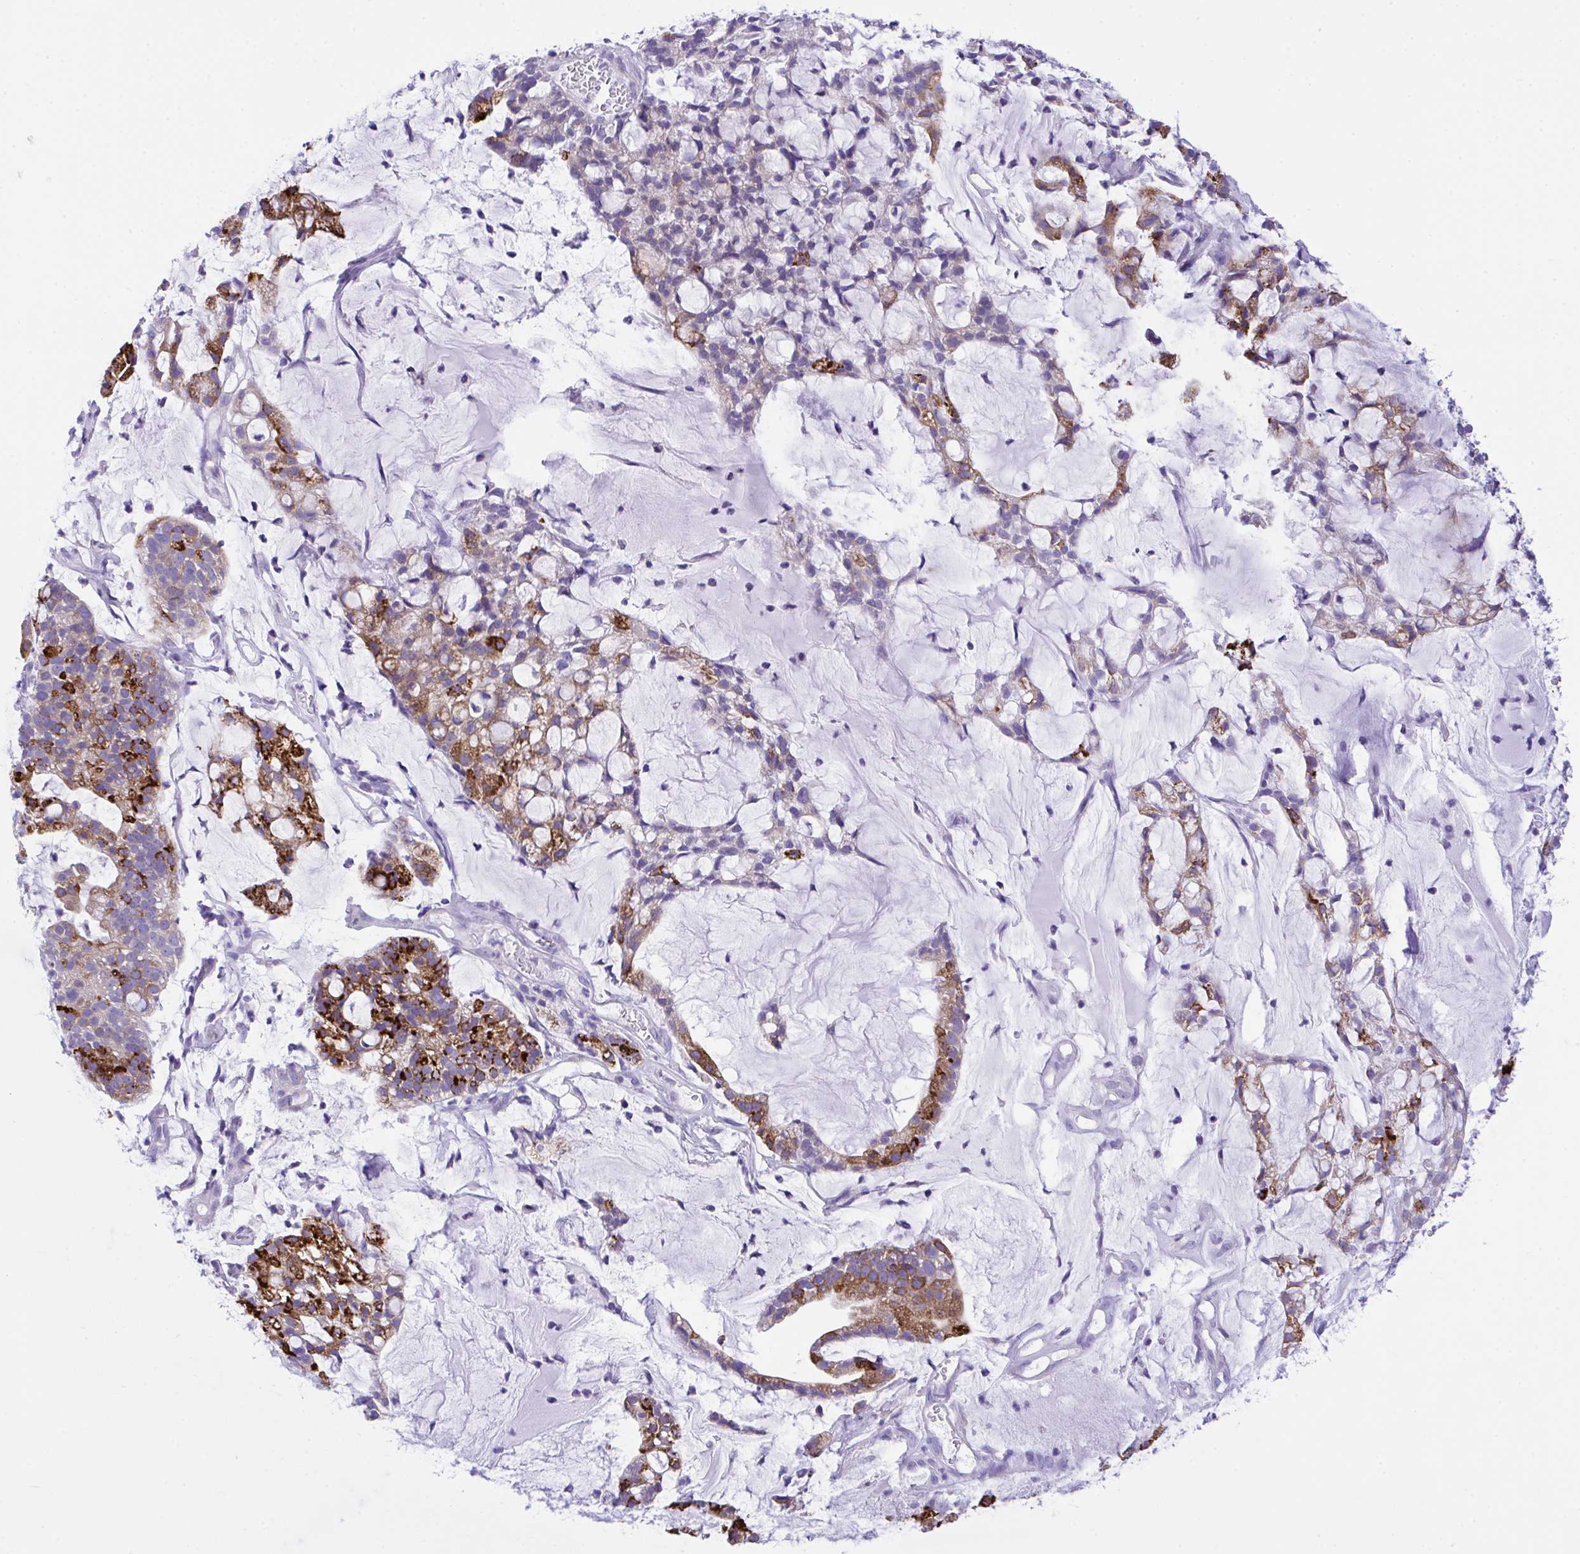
{"staining": {"intensity": "strong", "quantity": "25%-75%", "location": "cytoplasmic/membranous"}, "tissue": "cervical cancer", "cell_type": "Tumor cells", "image_type": "cancer", "snomed": [{"axis": "morphology", "description": "Adenocarcinoma, NOS"}, {"axis": "topography", "description": "Cervix"}], "caption": "This photomicrograph shows IHC staining of human cervical adenocarcinoma, with high strong cytoplasmic/membranous staining in approximately 25%-75% of tumor cells.", "gene": "NLRP8", "patient": {"sex": "female", "age": 41}}